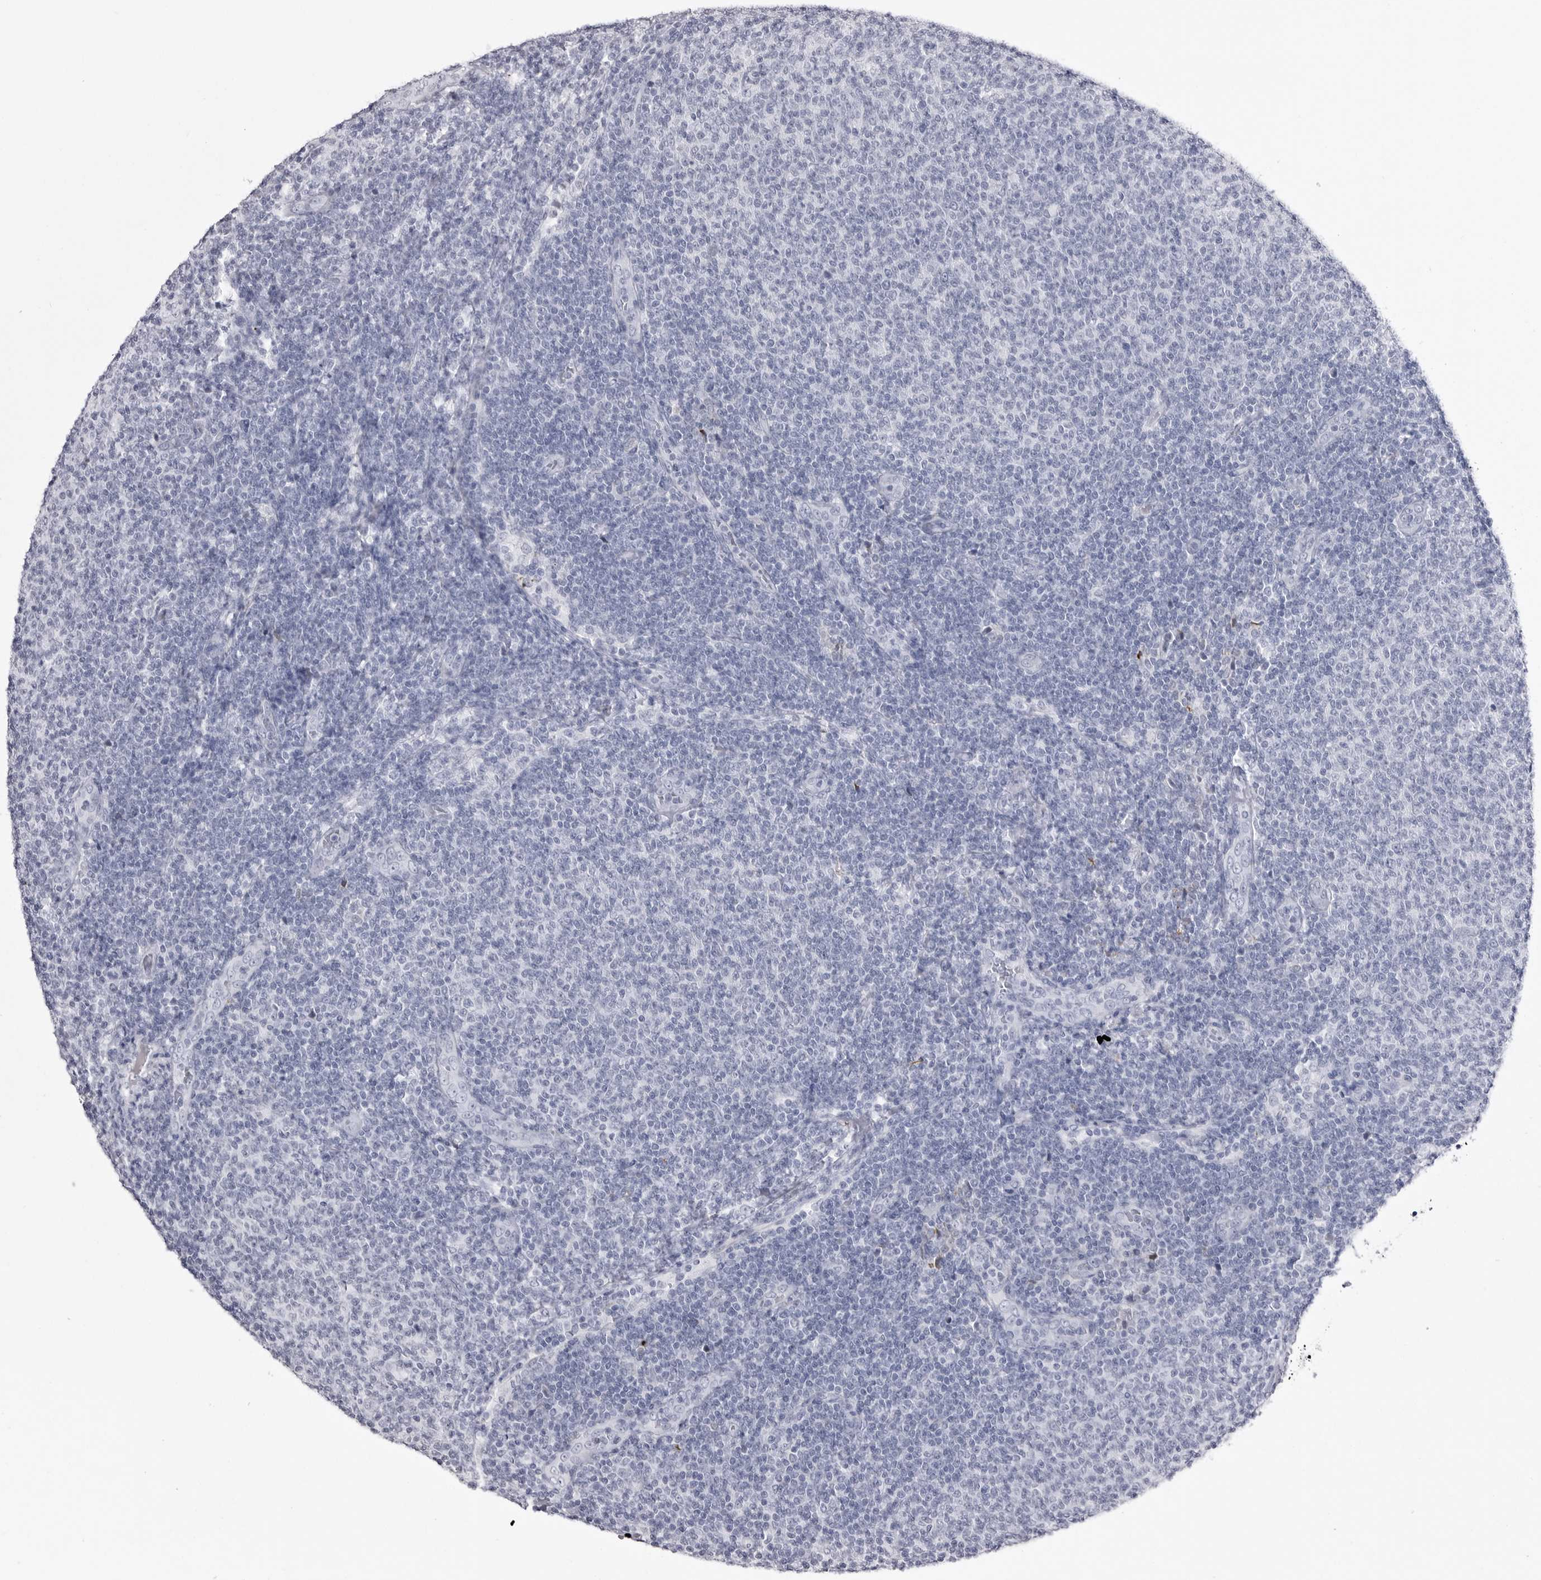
{"staining": {"intensity": "negative", "quantity": "none", "location": "none"}, "tissue": "lymphoma", "cell_type": "Tumor cells", "image_type": "cancer", "snomed": [{"axis": "morphology", "description": "Malignant lymphoma, non-Hodgkin's type, Low grade"}, {"axis": "topography", "description": "Lymph node"}], "caption": "Tumor cells show no significant staining in lymphoma.", "gene": "COL26A1", "patient": {"sex": "male", "age": 66}}